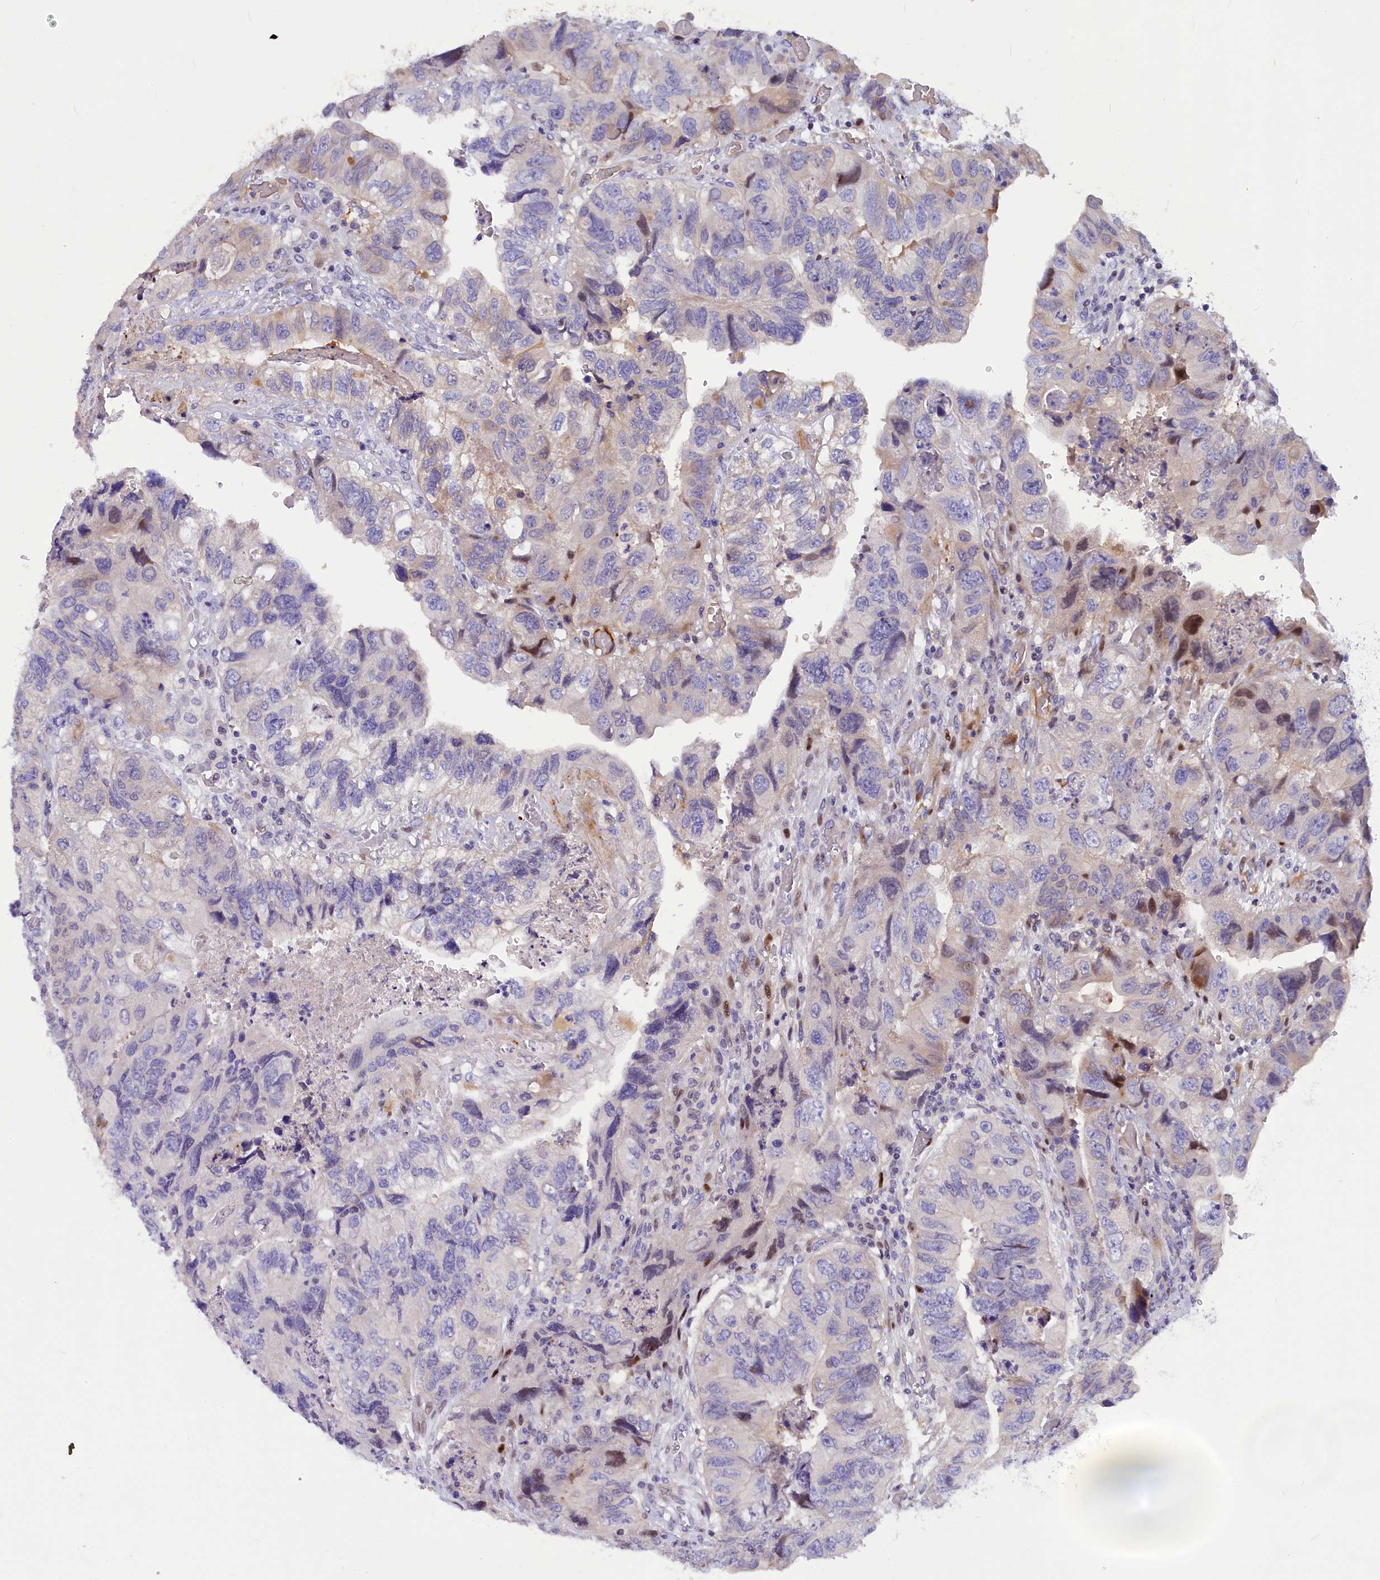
{"staining": {"intensity": "moderate", "quantity": "<25%", "location": "nuclear"}, "tissue": "colorectal cancer", "cell_type": "Tumor cells", "image_type": "cancer", "snomed": [{"axis": "morphology", "description": "Adenocarcinoma, NOS"}, {"axis": "topography", "description": "Rectum"}], "caption": "Protein analysis of colorectal cancer tissue displays moderate nuclear expression in approximately <25% of tumor cells.", "gene": "NKPD1", "patient": {"sex": "male", "age": 63}}